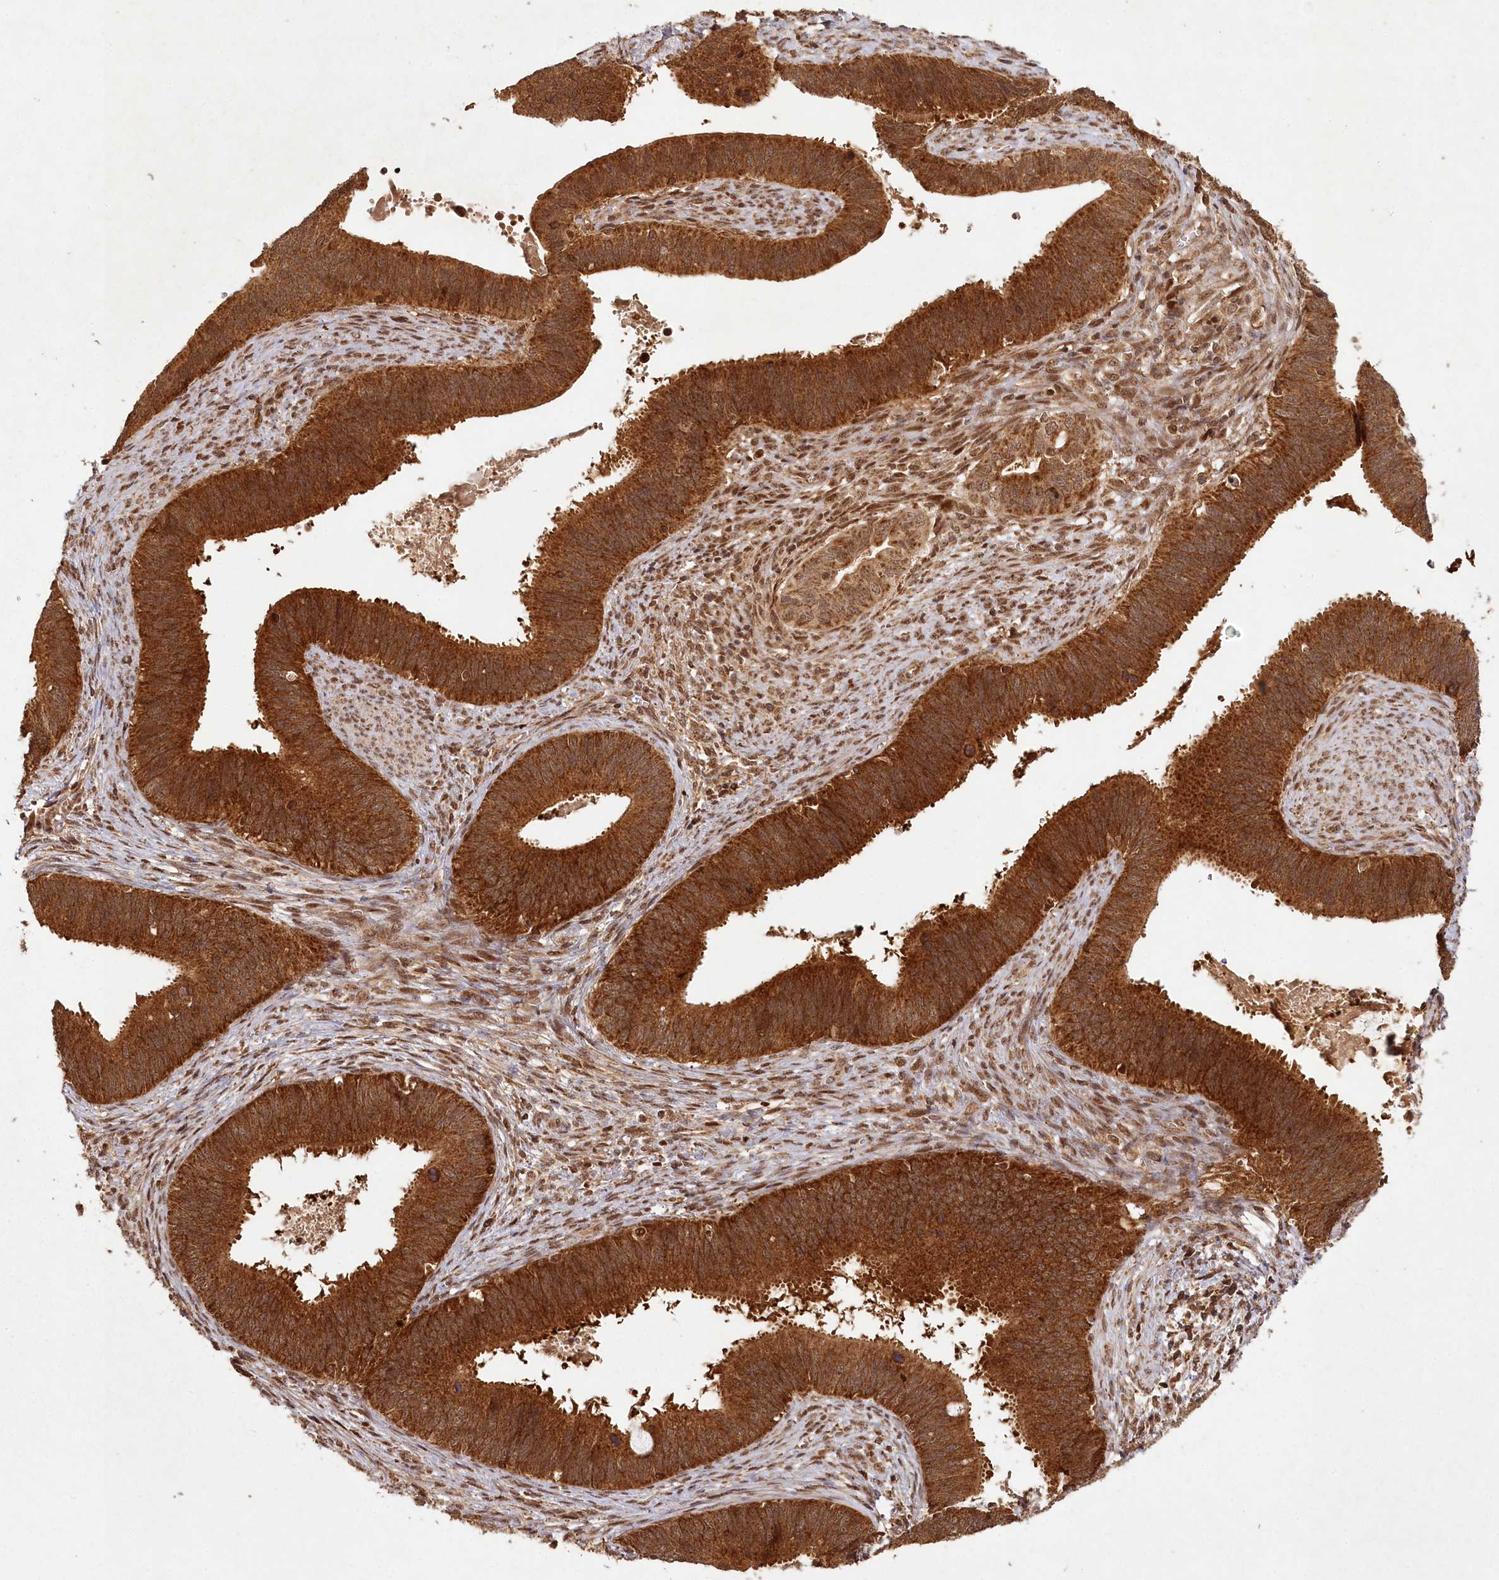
{"staining": {"intensity": "strong", "quantity": ">75%", "location": "cytoplasmic/membranous"}, "tissue": "cervical cancer", "cell_type": "Tumor cells", "image_type": "cancer", "snomed": [{"axis": "morphology", "description": "Adenocarcinoma, NOS"}, {"axis": "topography", "description": "Cervix"}], "caption": "A photomicrograph of cervical cancer (adenocarcinoma) stained for a protein shows strong cytoplasmic/membranous brown staining in tumor cells.", "gene": "MICU1", "patient": {"sex": "female", "age": 42}}